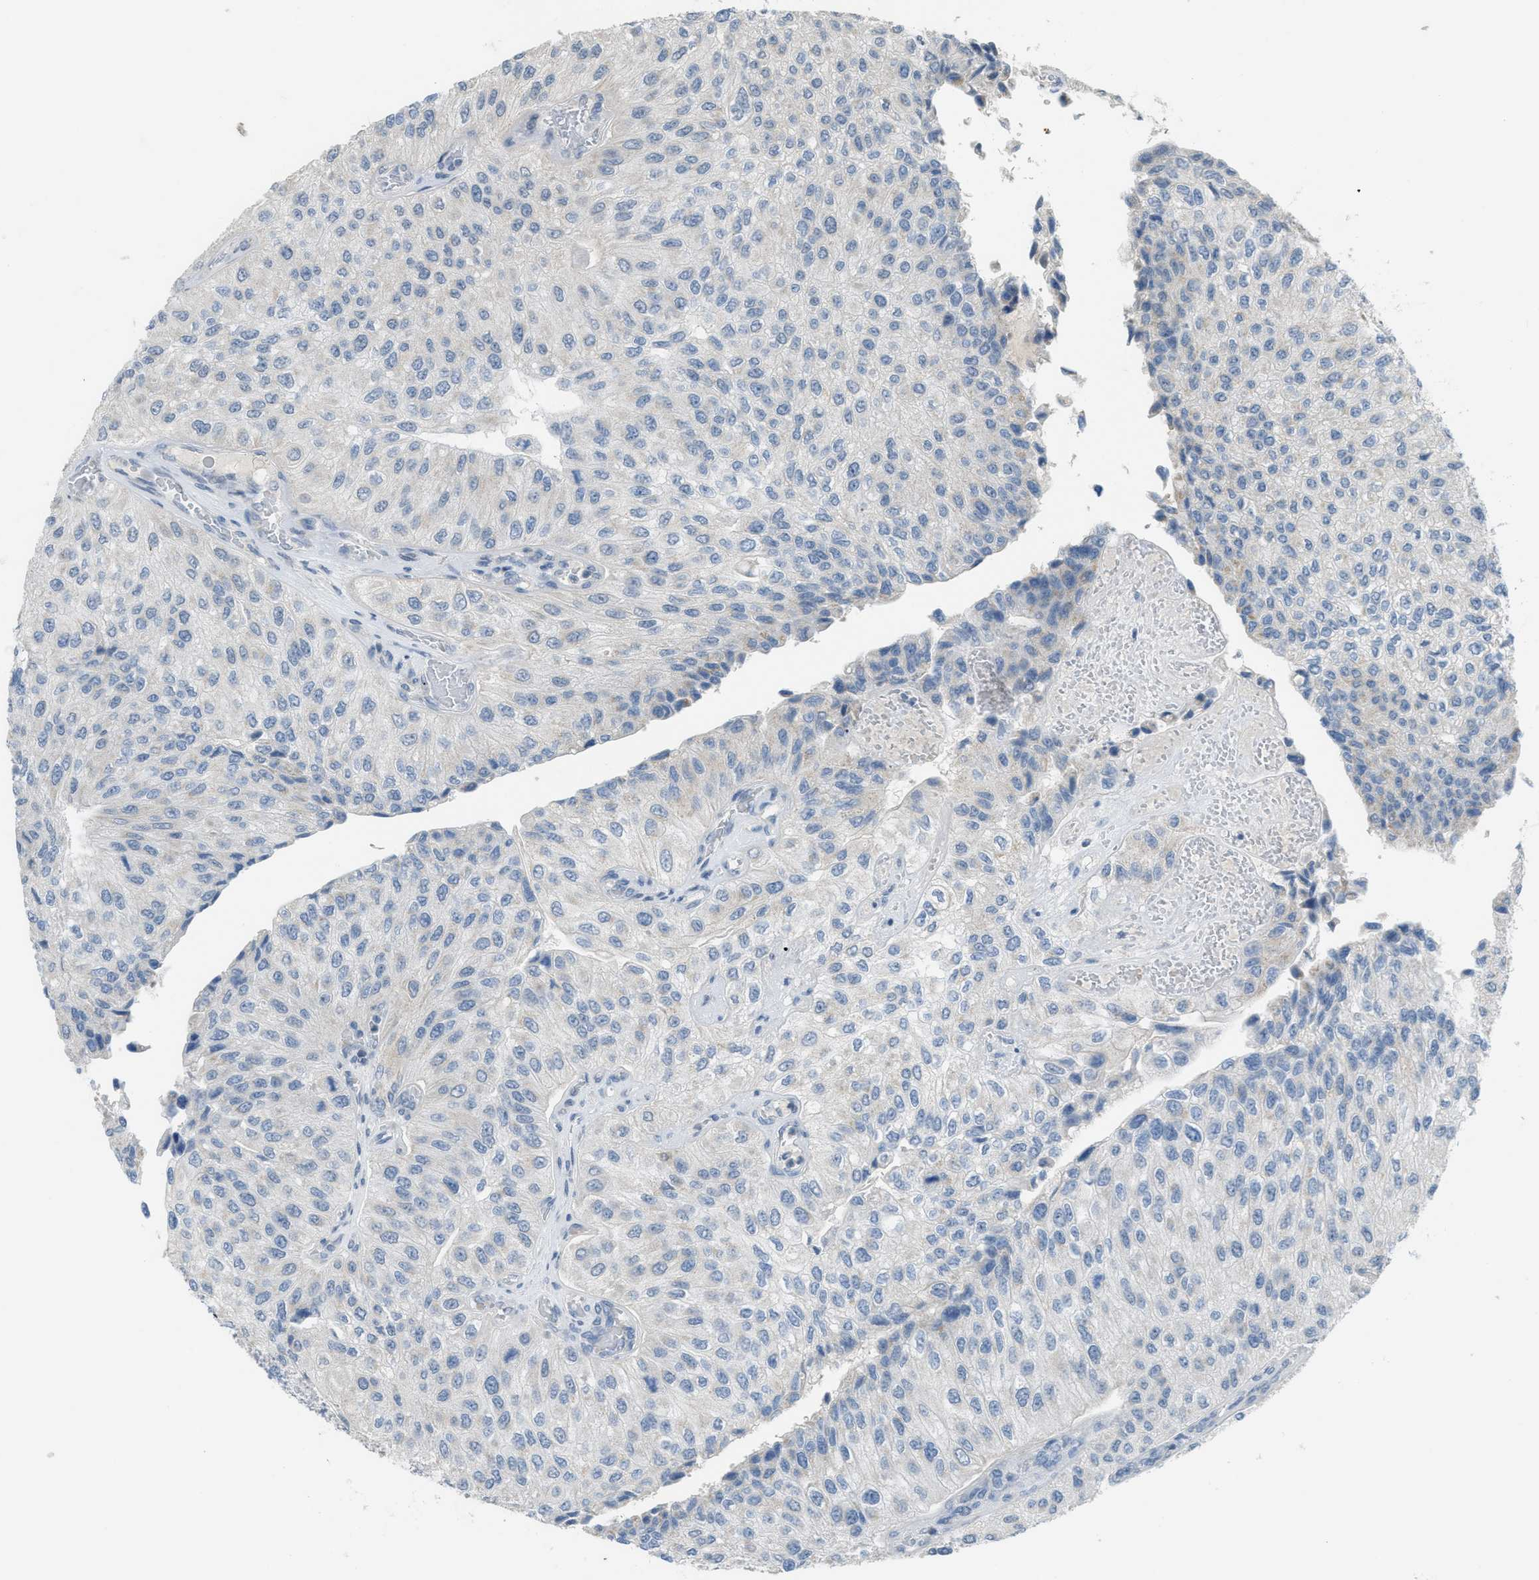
{"staining": {"intensity": "negative", "quantity": "none", "location": "none"}, "tissue": "urothelial cancer", "cell_type": "Tumor cells", "image_type": "cancer", "snomed": [{"axis": "morphology", "description": "Urothelial carcinoma, High grade"}, {"axis": "topography", "description": "Kidney"}, {"axis": "topography", "description": "Urinary bladder"}], "caption": "Urothelial carcinoma (high-grade) was stained to show a protein in brown. There is no significant positivity in tumor cells.", "gene": "TXNDC2", "patient": {"sex": "male", "age": 77}}